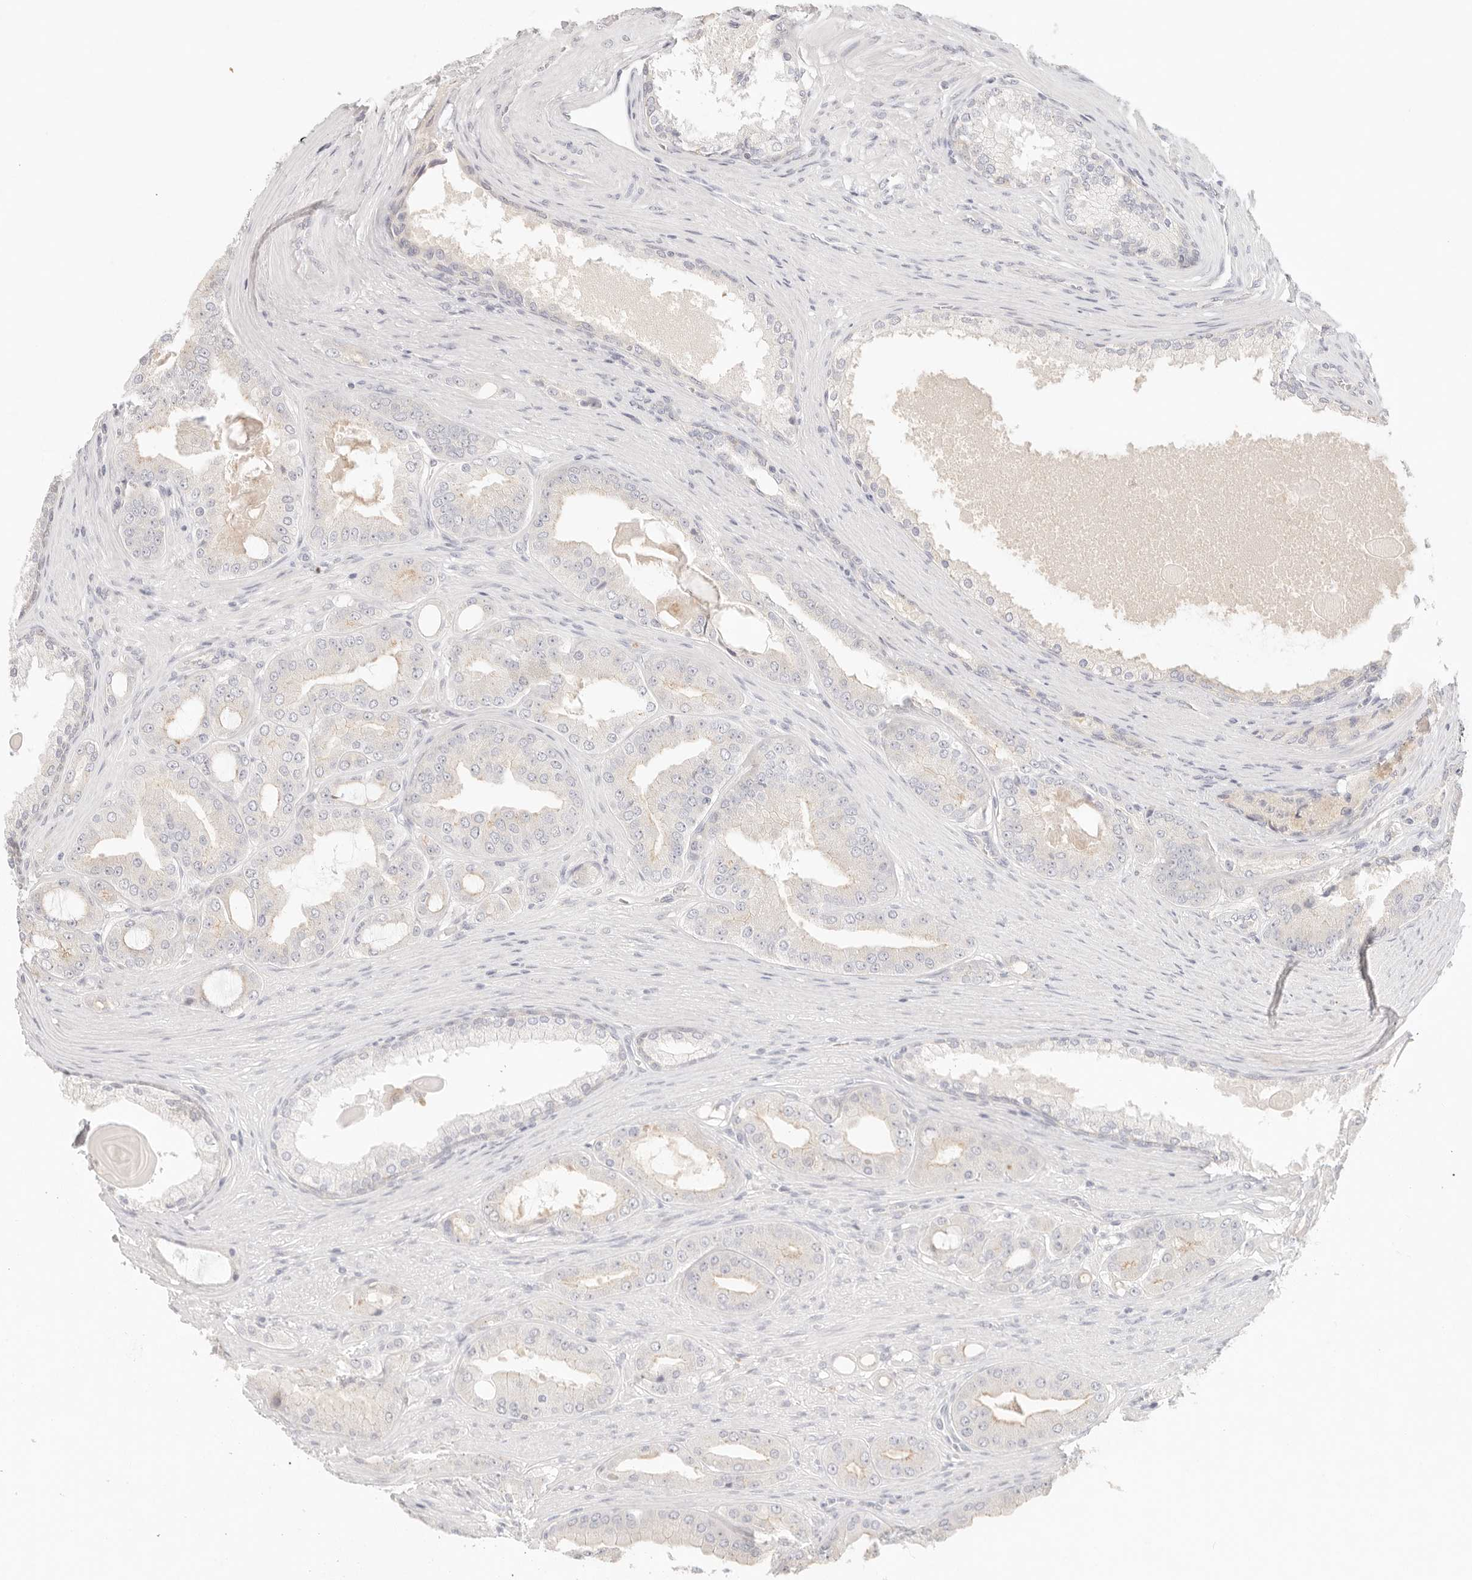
{"staining": {"intensity": "negative", "quantity": "none", "location": "none"}, "tissue": "prostate cancer", "cell_type": "Tumor cells", "image_type": "cancer", "snomed": [{"axis": "morphology", "description": "Adenocarcinoma, High grade"}, {"axis": "topography", "description": "Prostate"}], "caption": "Immunohistochemistry of human prostate cancer (adenocarcinoma (high-grade)) shows no expression in tumor cells.", "gene": "CEP120", "patient": {"sex": "male", "age": 60}}